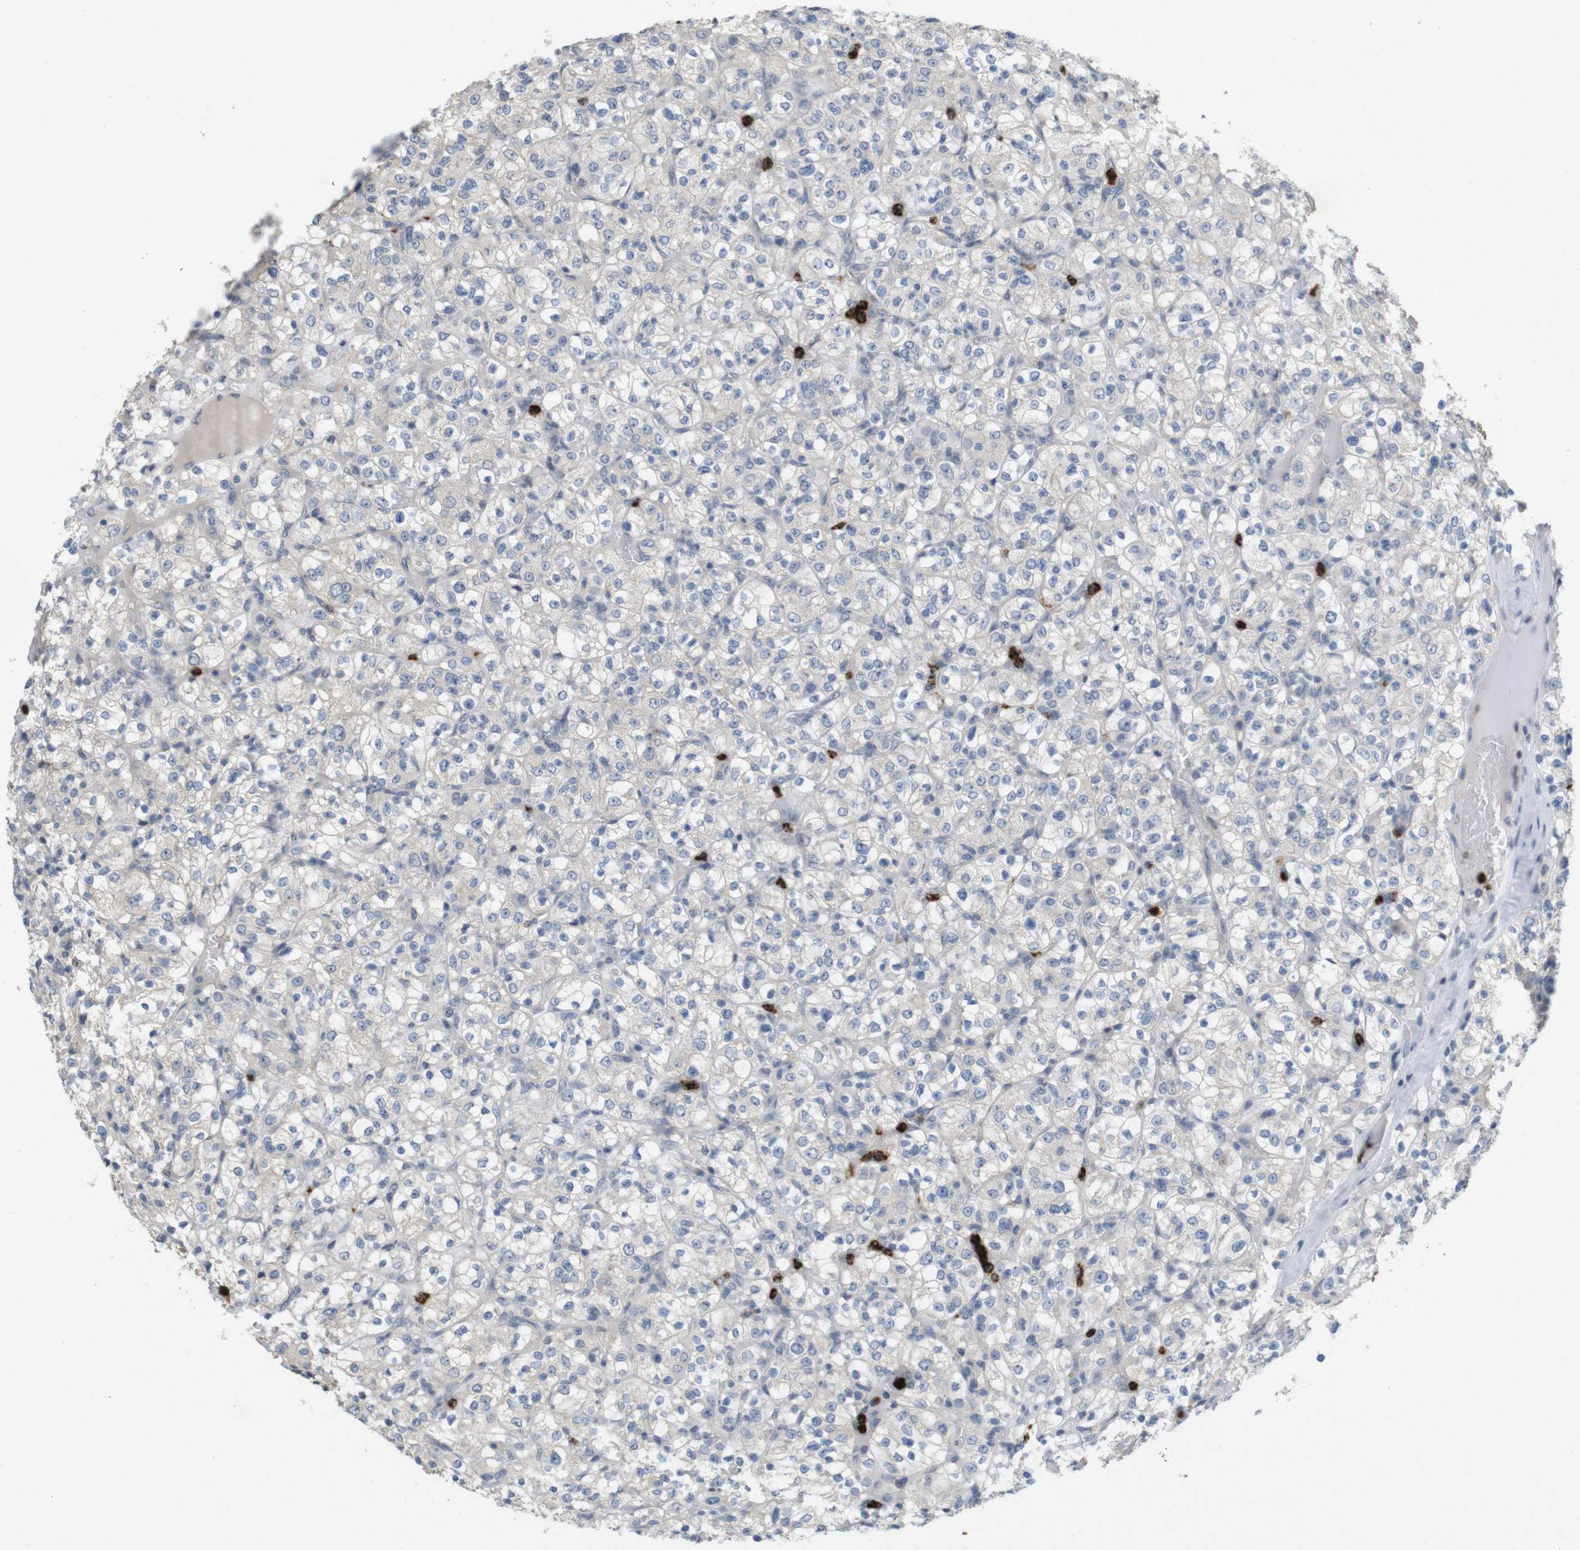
{"staining": {"intensity": "negative", "quantity": "none", "location": "none"}, "tissue": "renal cancer", "cell_type": "Tumor cells", "image_type": "cancer", "snomed": [{"axis": "morphology", "description": "Normal tissue, NOS"}, {"axis": "morphology", "description": "Adenocarcinoma, NOS"}, {"axis": "topography", "description": "Kidney"}], "caption": "This is an immunohistochemistry image of human renal cancer. There is no positivity in tumor cells.", "gene": "TSPAN14", "patient": {"sex": "female", "age": 72}}